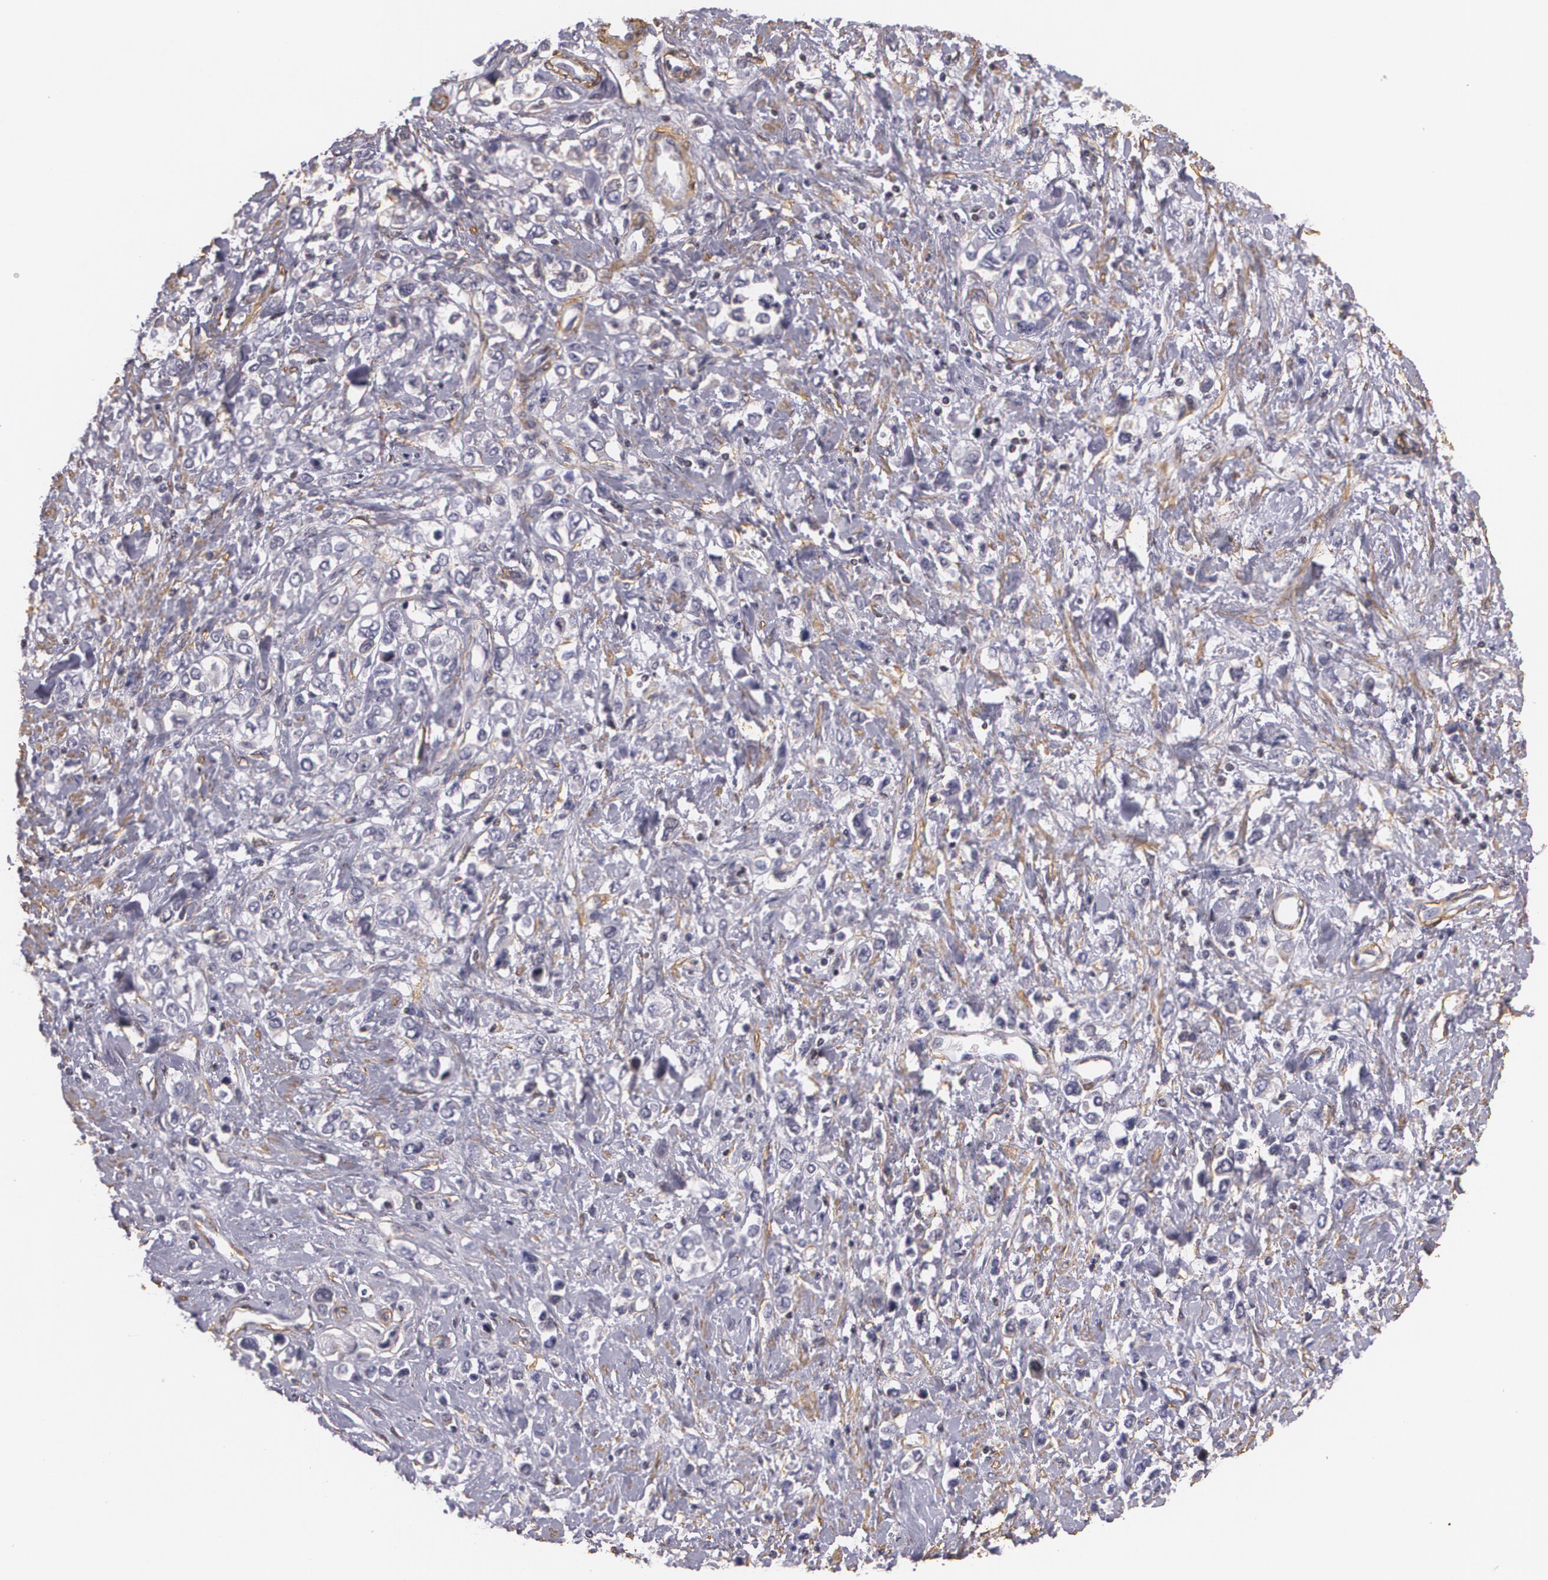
{"staining": {"intensity": "negative", "quantity": "none", "location": "none"}, "tissue": "stomach cancer", "cell_type": "Tumor cells", "image_type": "cancer", "snomed": [{"axis": "morphology", "description": "Adenocarcinoma, NOS"}, {"axis": "topography", "description": "Stomach, upper"}], "caption": "Tumor cells are negative for brown protein staining in stomach cancer.", "gene": "VAMP1", "patient": {"sex": "male", "age": 76}}